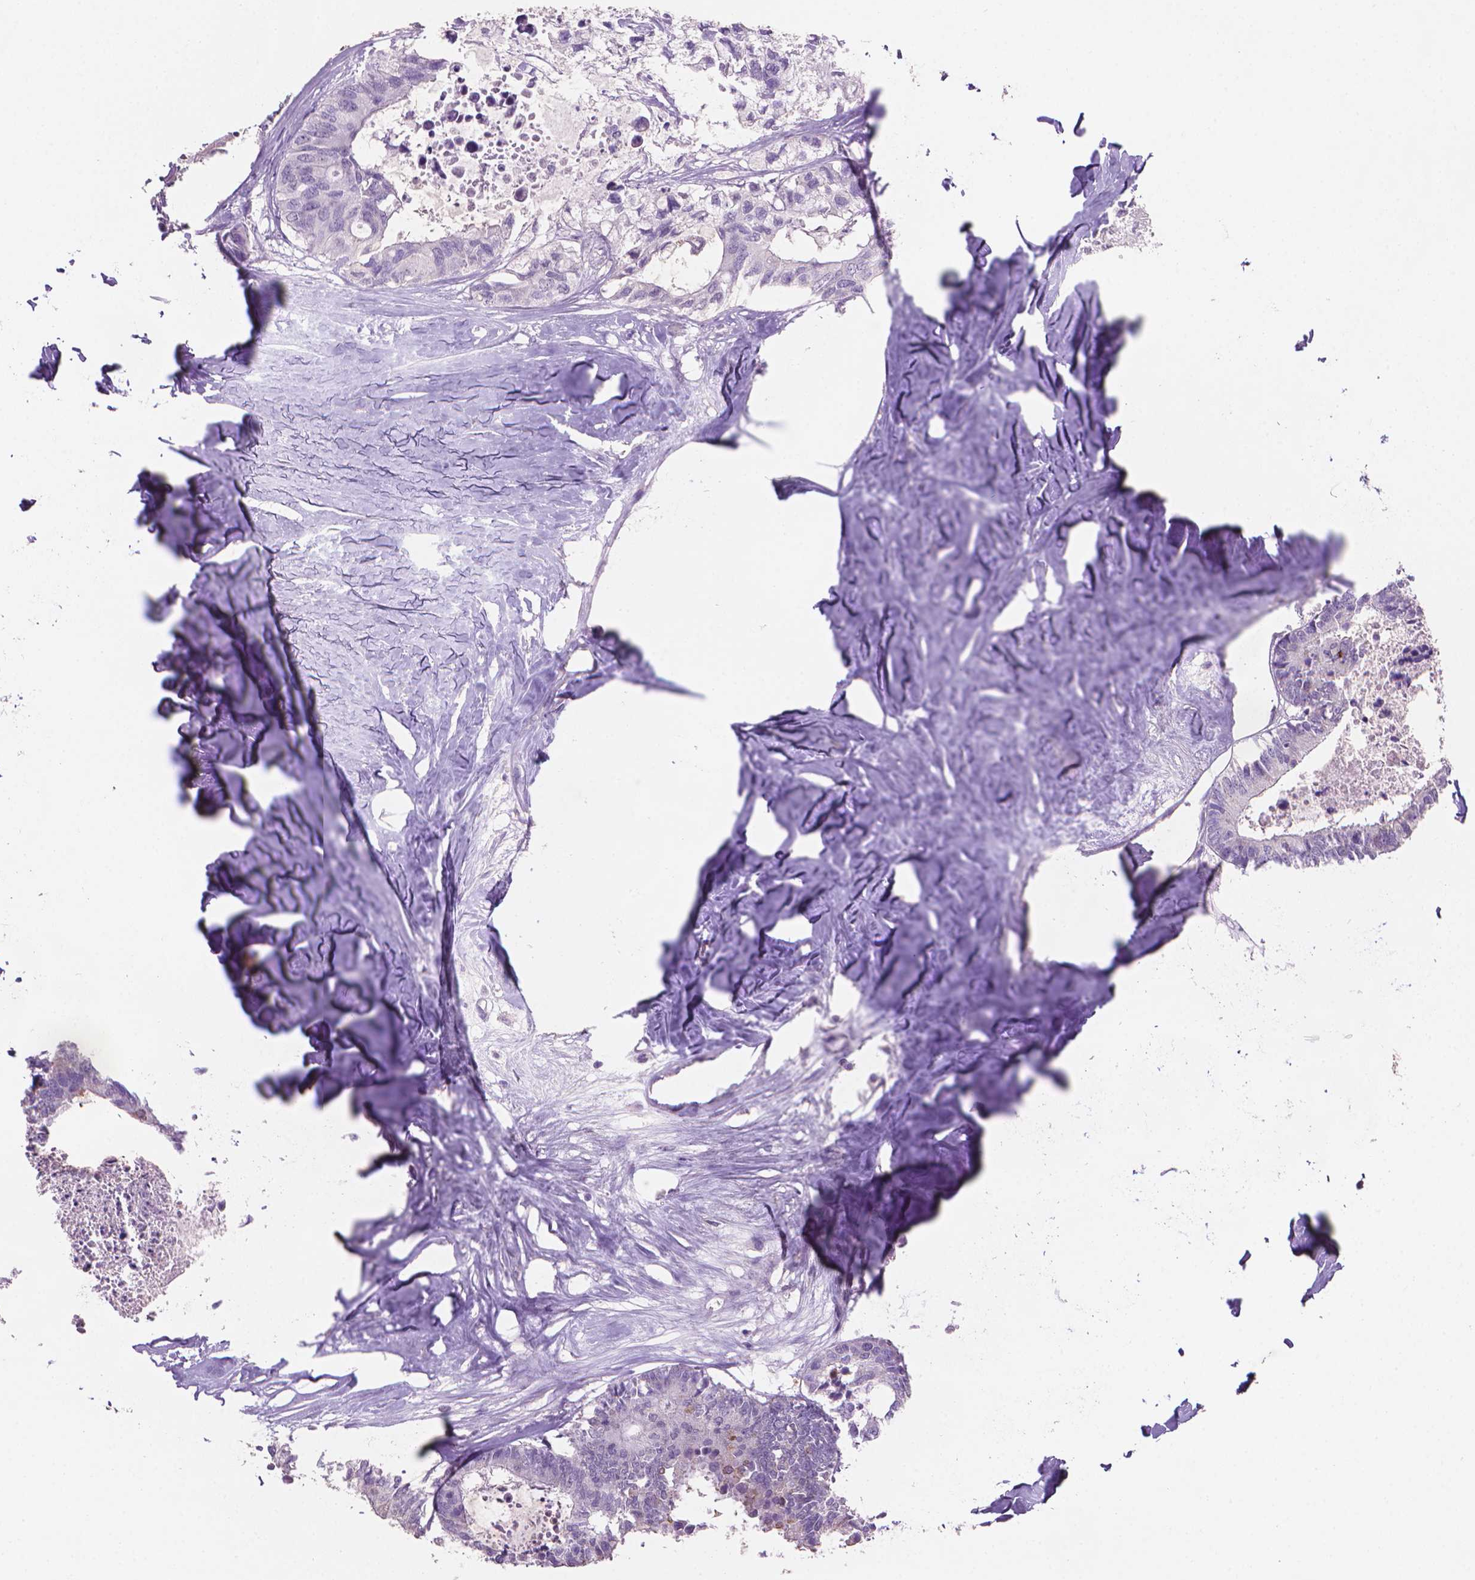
{"staining": {"intensity": "negative", "quantity": "none", "location": "none"}, "tissue": "colorectal cancer", "cell_type": "Tumor cells", "image_type": "cancer", "snomed": [{"axis": "morphology", "description": "Adenocarcinoma, NOS"}, {"axis": "topography", "description": "Colon"}, {"axis": "topography", "description": "Rectum"}], "caption": "A high-resolution photomicrograph shows immunohistochemistry staining of colorectal cancer, which shows no significant staining in tumor cells. (Immunohistochemistry (ihc), brightfield microscopy, high magnification).", "gene": "MUC1", "patient": {"sex": "male", "age": 57}}